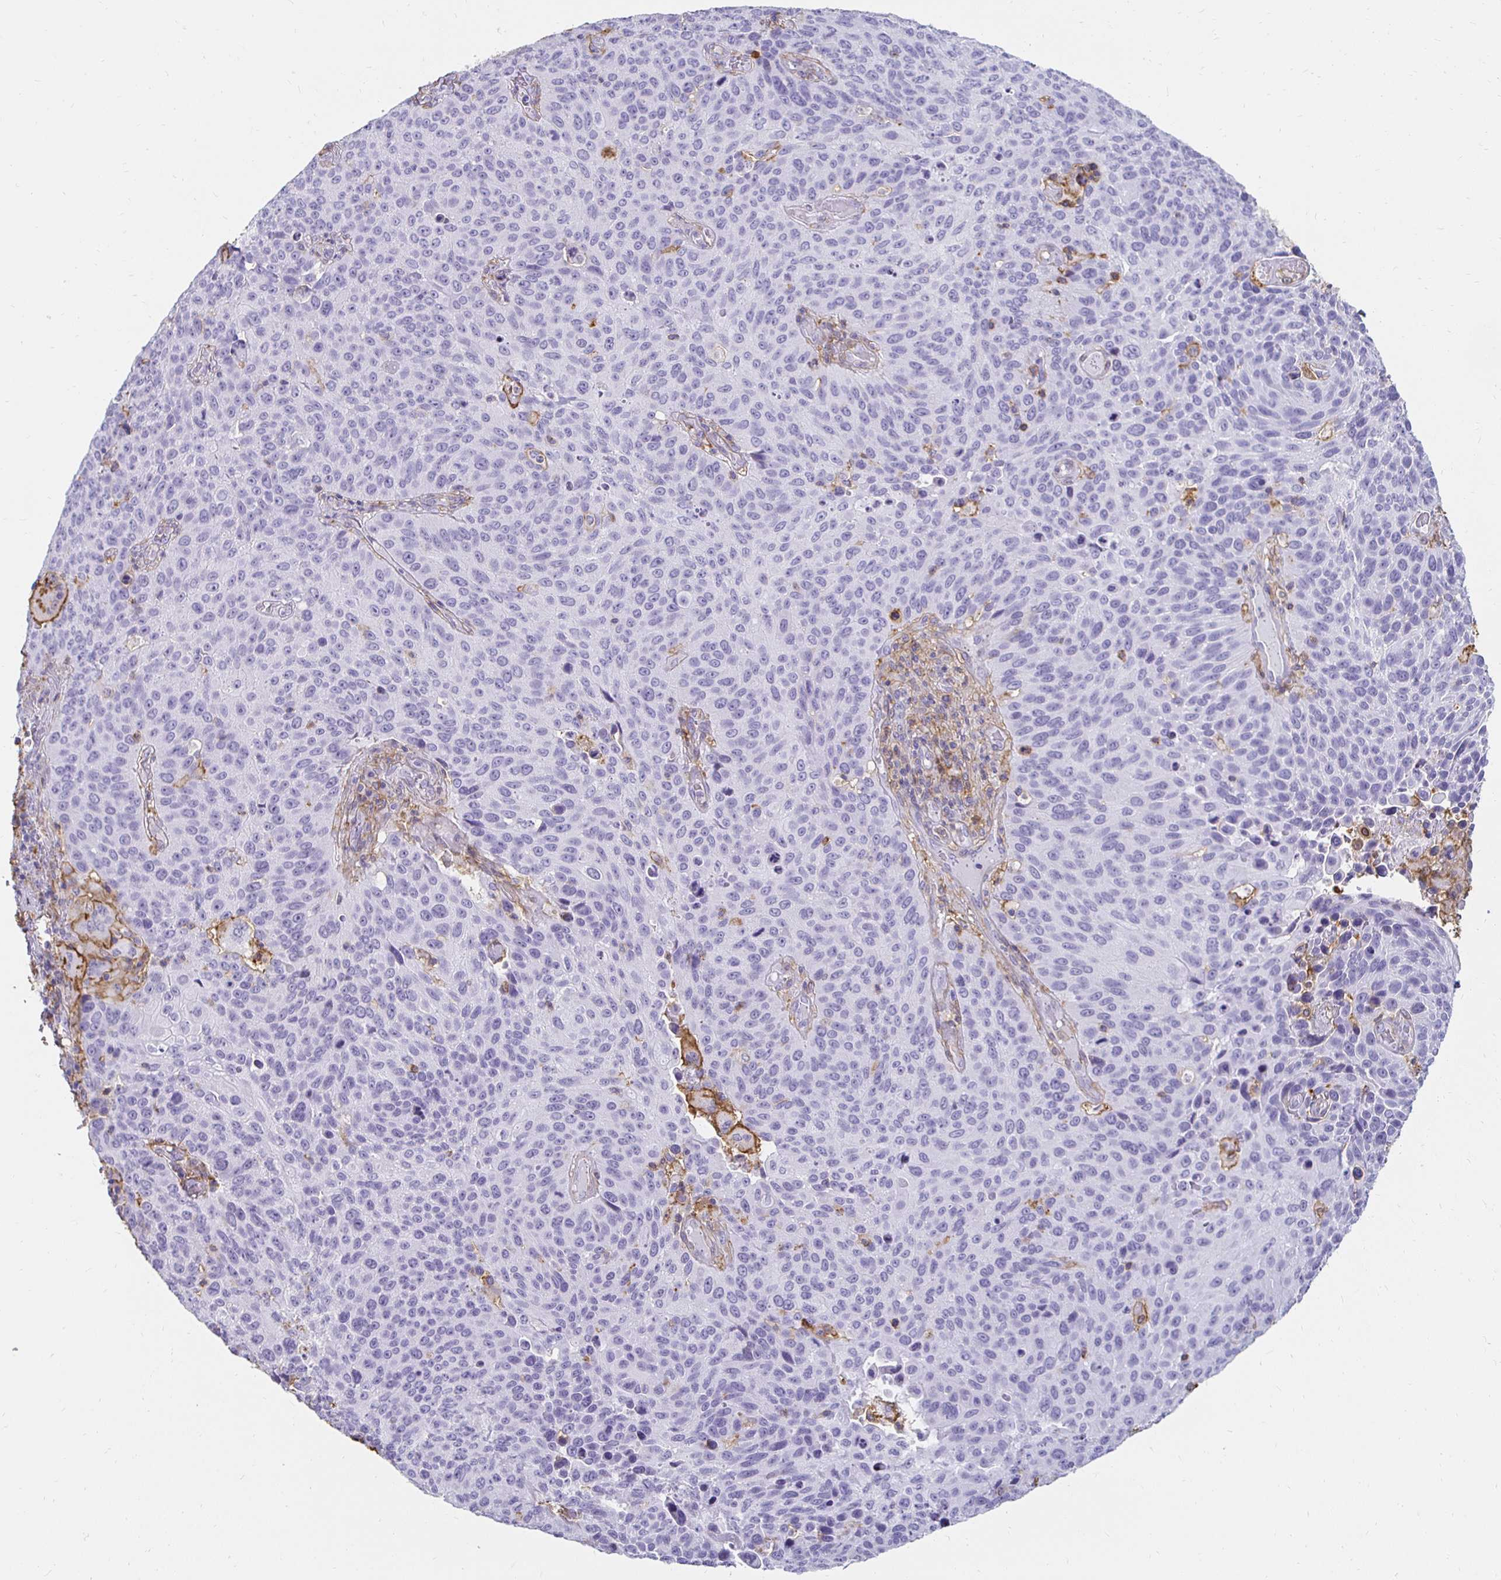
{"staining": {"intensity": "negative", "quantity": "none", "location": "none"}, "tissue": "lung cancer", "cell_type": "Tumor cells", "image_type": "cancer", "snomed": [{"axis": "morphology", "description": "Squamous cell carcinoma, NOS"}, {"axis": "topography", "description": "Lung"}], "caption": "Tumor cells are negative for protein expression in human lung cancer.", "gene": "TAS1R3", "patient": {"sex": "male", "age": 68}}